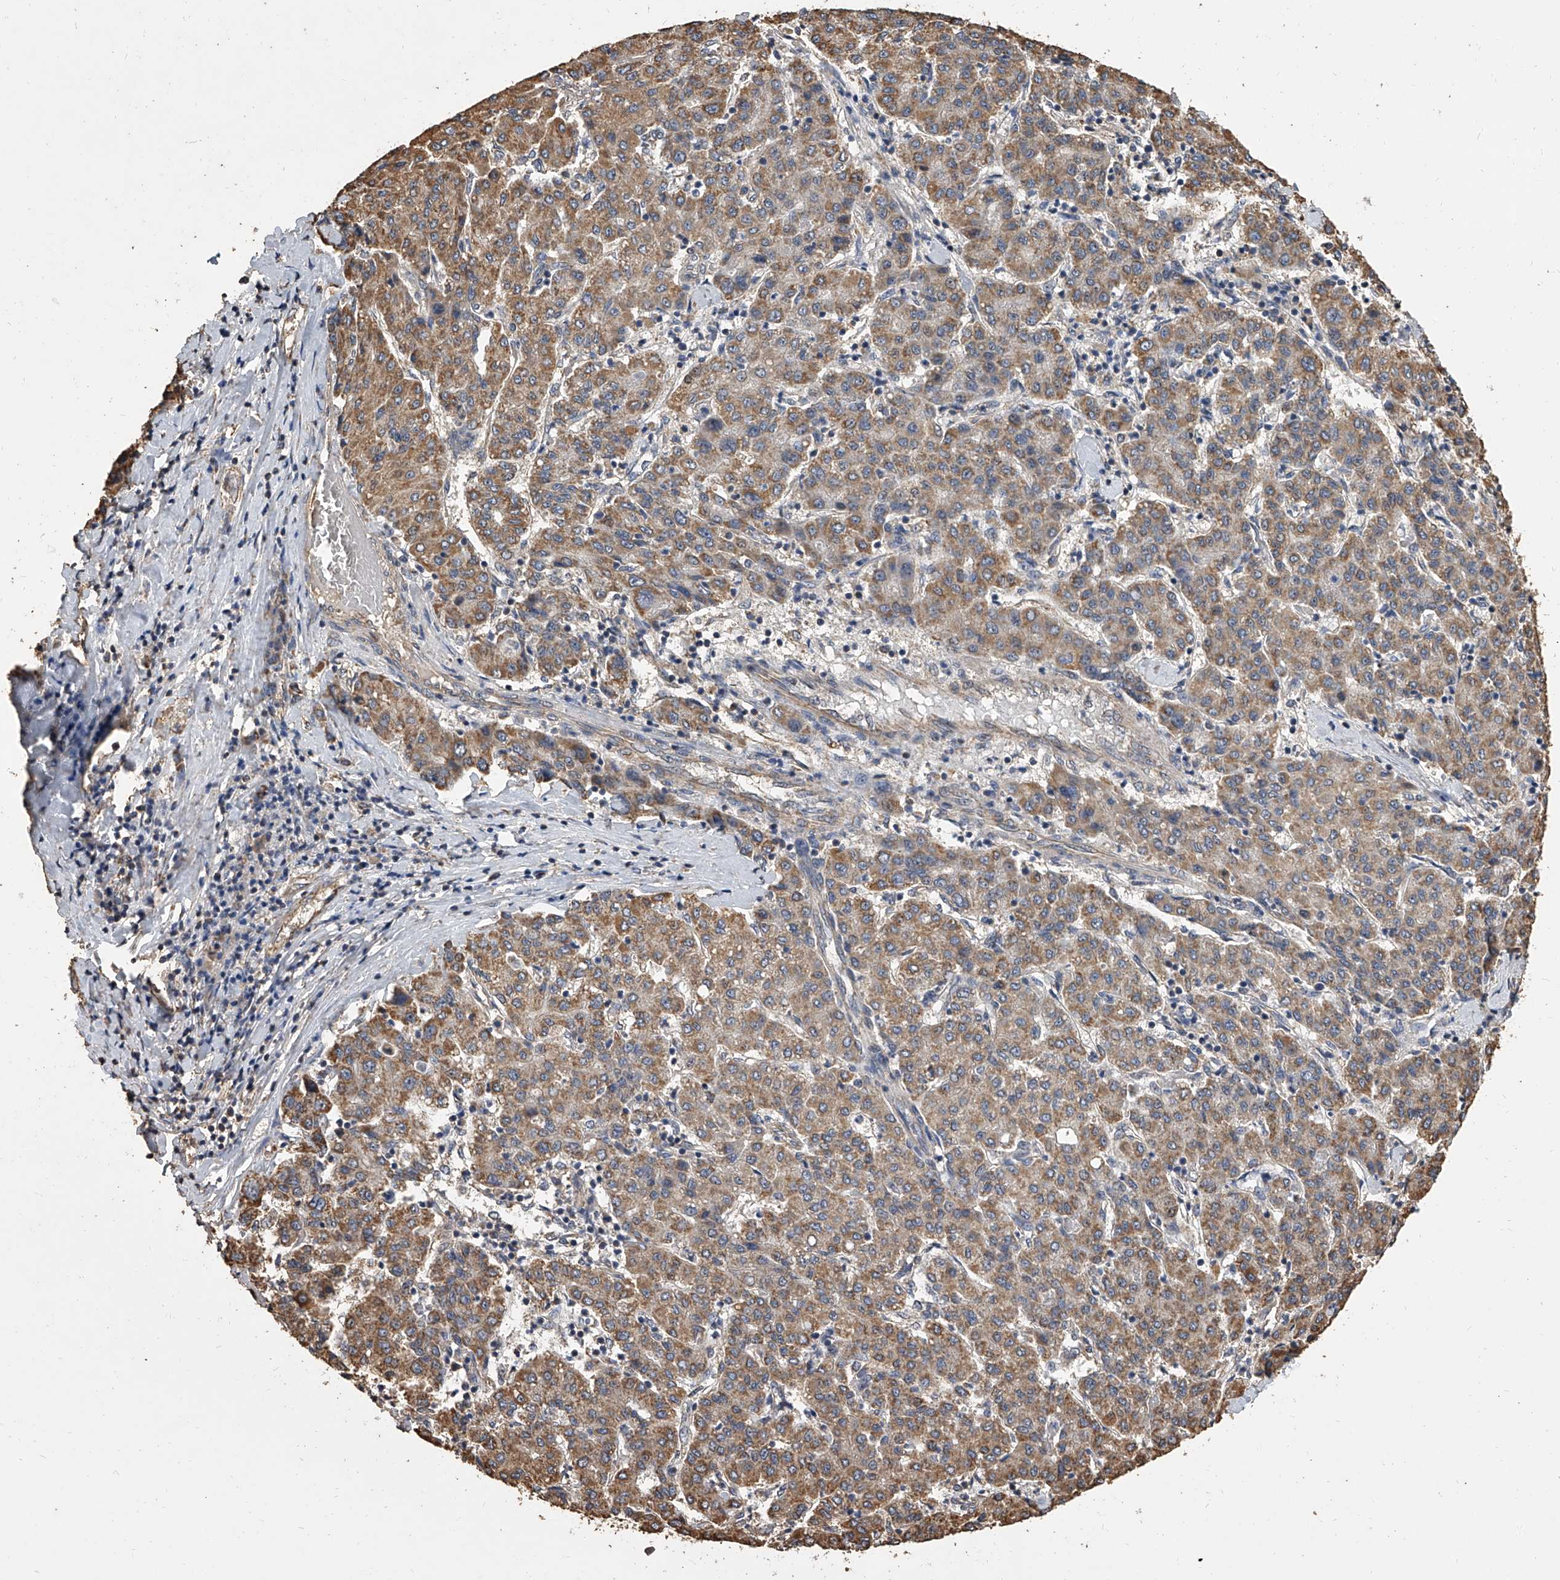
{"staining": {"intensity": "moderate", "quantity": ">75%", "location": "cytoplasmic/membranous"}, "tissue": "liver cancer", "cell_type": "Tumor cells", "image_type": "cancer", "snomed": [{"axis": "morphology", "description": "Carcinoma, Hepatocellular, NOS"}, {"axis": "topography", "description": "Liver"}], "caption": "A brown stain shows moderate cytoplasmic/membranous expression of a protein in human hepatocellular carcinoma (liver) tumor cells.", "gene": "MRPL28", "patient": {"sex": "male", "age": 65}}